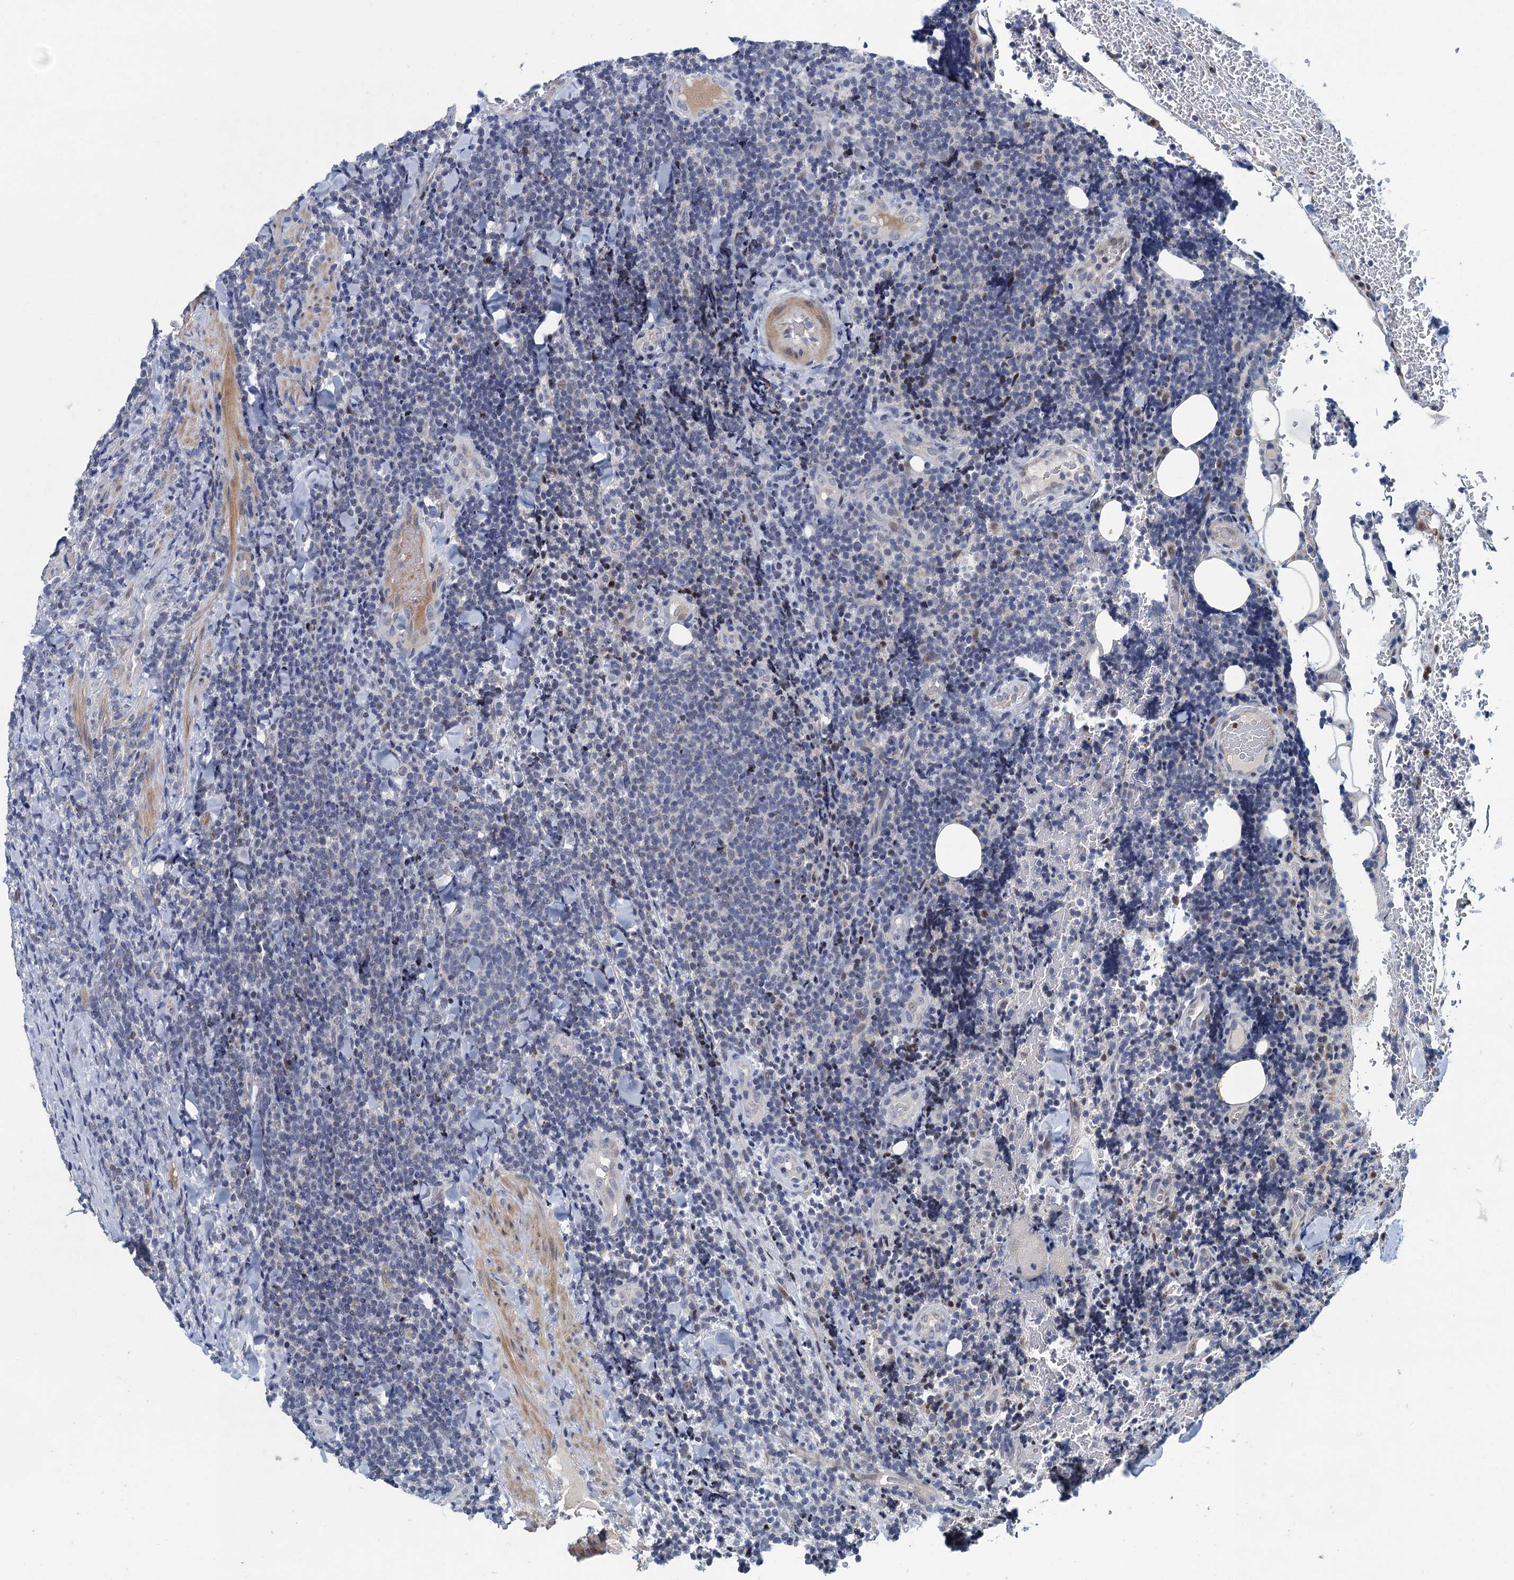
{"staining": {"intensity": "negative", "quantity": "none", "location": "none"}, "tissue": "lymphoma", "cell_type": "Tumor cells", "image_type": "cancer", "snomed": [{"axis": "morphology", "description": "Malignant lymphoma, non-Hodgkin's type, Low grade"}, {"axis": "topography", "description": "Lymph node"}], "caption": "IHC of lymphoma exhibits no staining in tumor cells.", "gene": "ATOSA", "patient": {"sex": "male", "age": 66}}